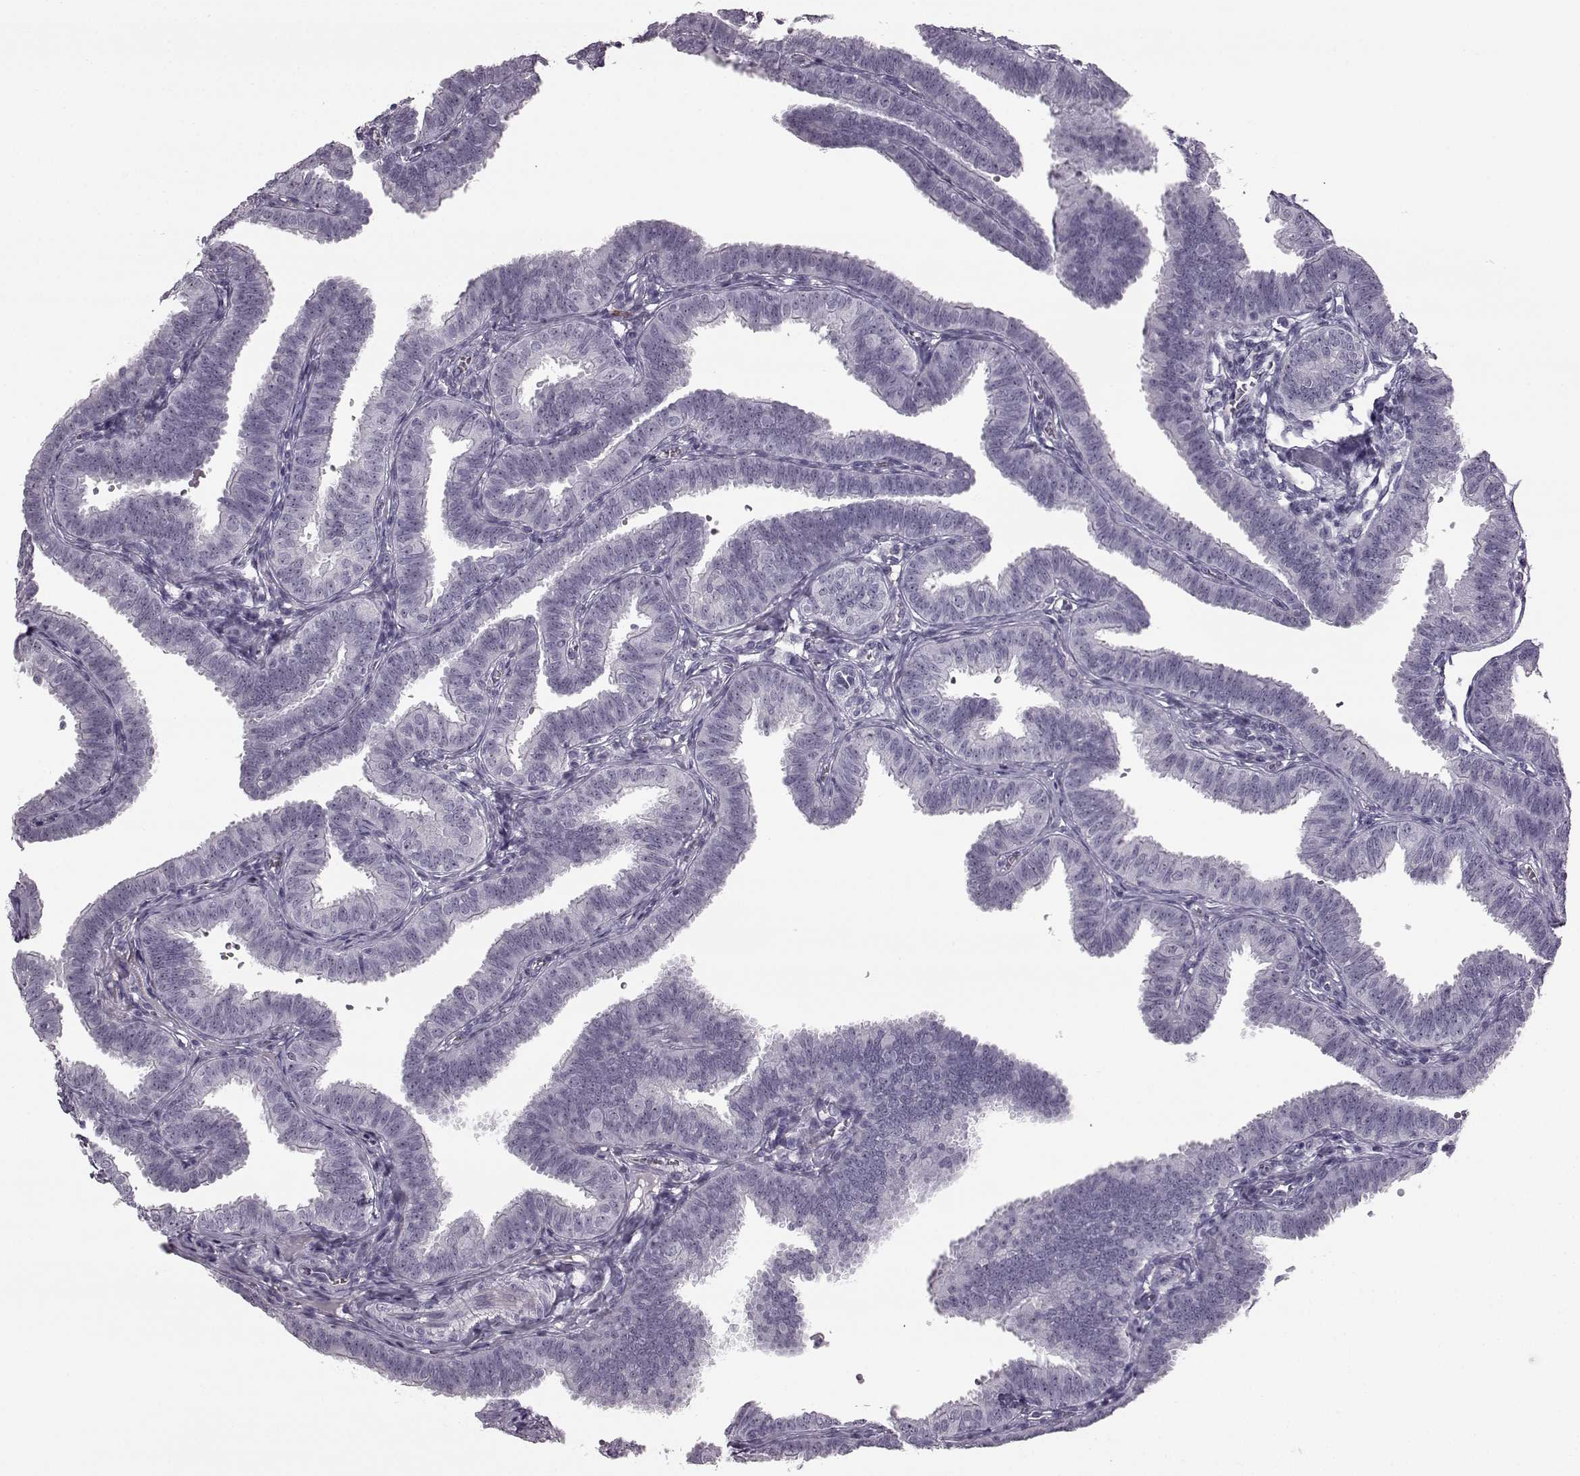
{"staining": {"intensity": "negative", "quantity": "none", "location": "none"}, "tissue": "fallopian tube", "cell_type": "Glandular cells", "image_type": "normal", "snomed": [{"axis": "morphology", "description": "Normal tissue, NOS"}, {"axis": "topography", "description": "Fallopian tube"}], "caption": "A high-resolution photomicrograph shows immunohistochemistry staining of benign fallopian tube, which shows no significant positivity in glandular cells. Brightfield microscopy of immunohistochemistry (IHC) stained with DAB (brown) and hematoxylin (blue), captured at high magnification.", "gene": "PRPH2", "patient": {"sex": "female", "age": 25}}